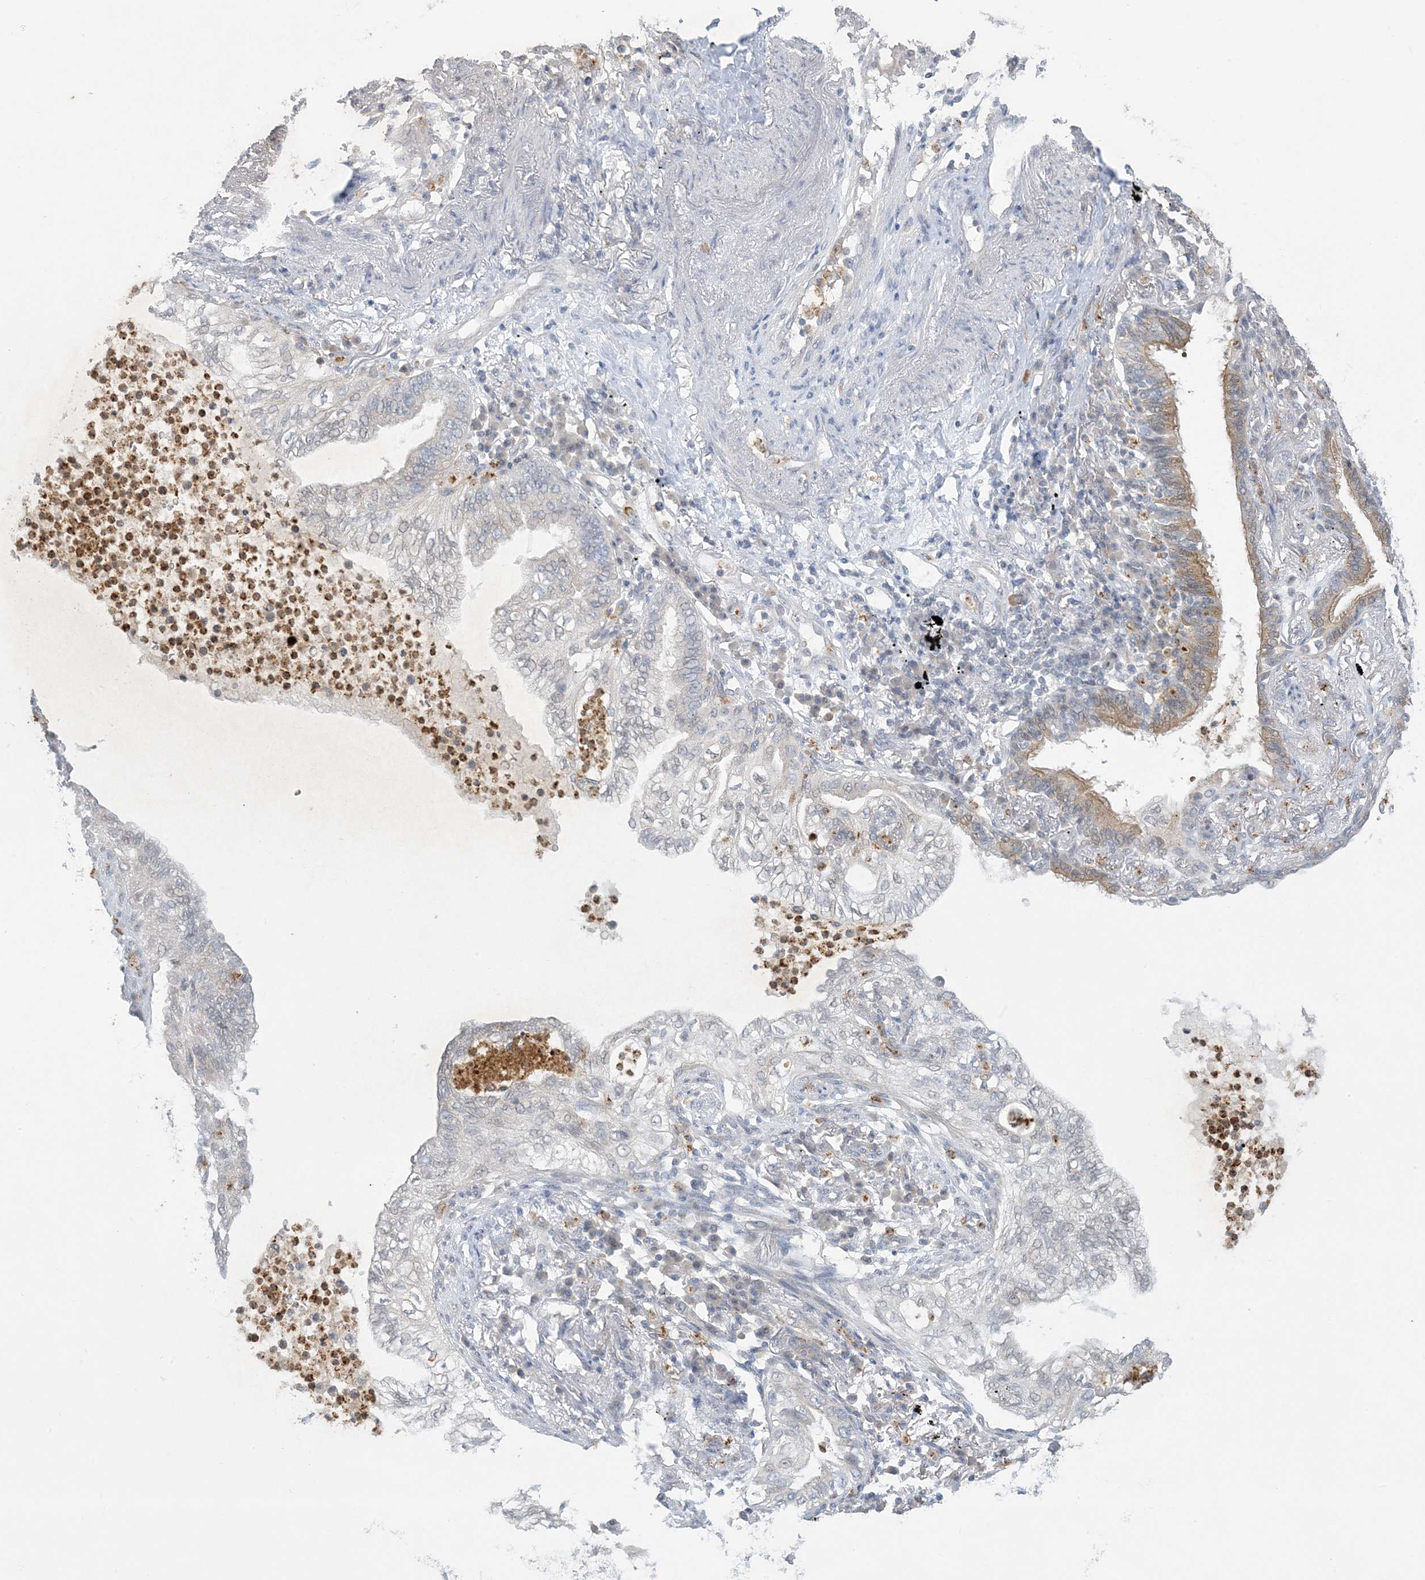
{"staining": {"intensity": "negative", "quantity": "none", "location": "none"}, "tissue": "lung cancer", "cell_type": "Tumor cells", "image_type": "cancer", "snomed": [{"axis": "morphology", "description": "Normal tissue, NOS"}, {"axis": "morphology", "description": "Adenocarcinoma, NOS"}, {"axis": "topography", "description": "Bronchus"}, {"axis": "topography", "description": "Lung"}], "caption": "This is a micrograph of immunohistochemistry (IHC) staining of lung adenocarcinoma, which shows no expression in tumor cells. (DAB immunohistochemistry (IHC) with hematoxylin counter stain).", "gene": "KIF3A", "patient": {"sex": "female", "age": 70}}